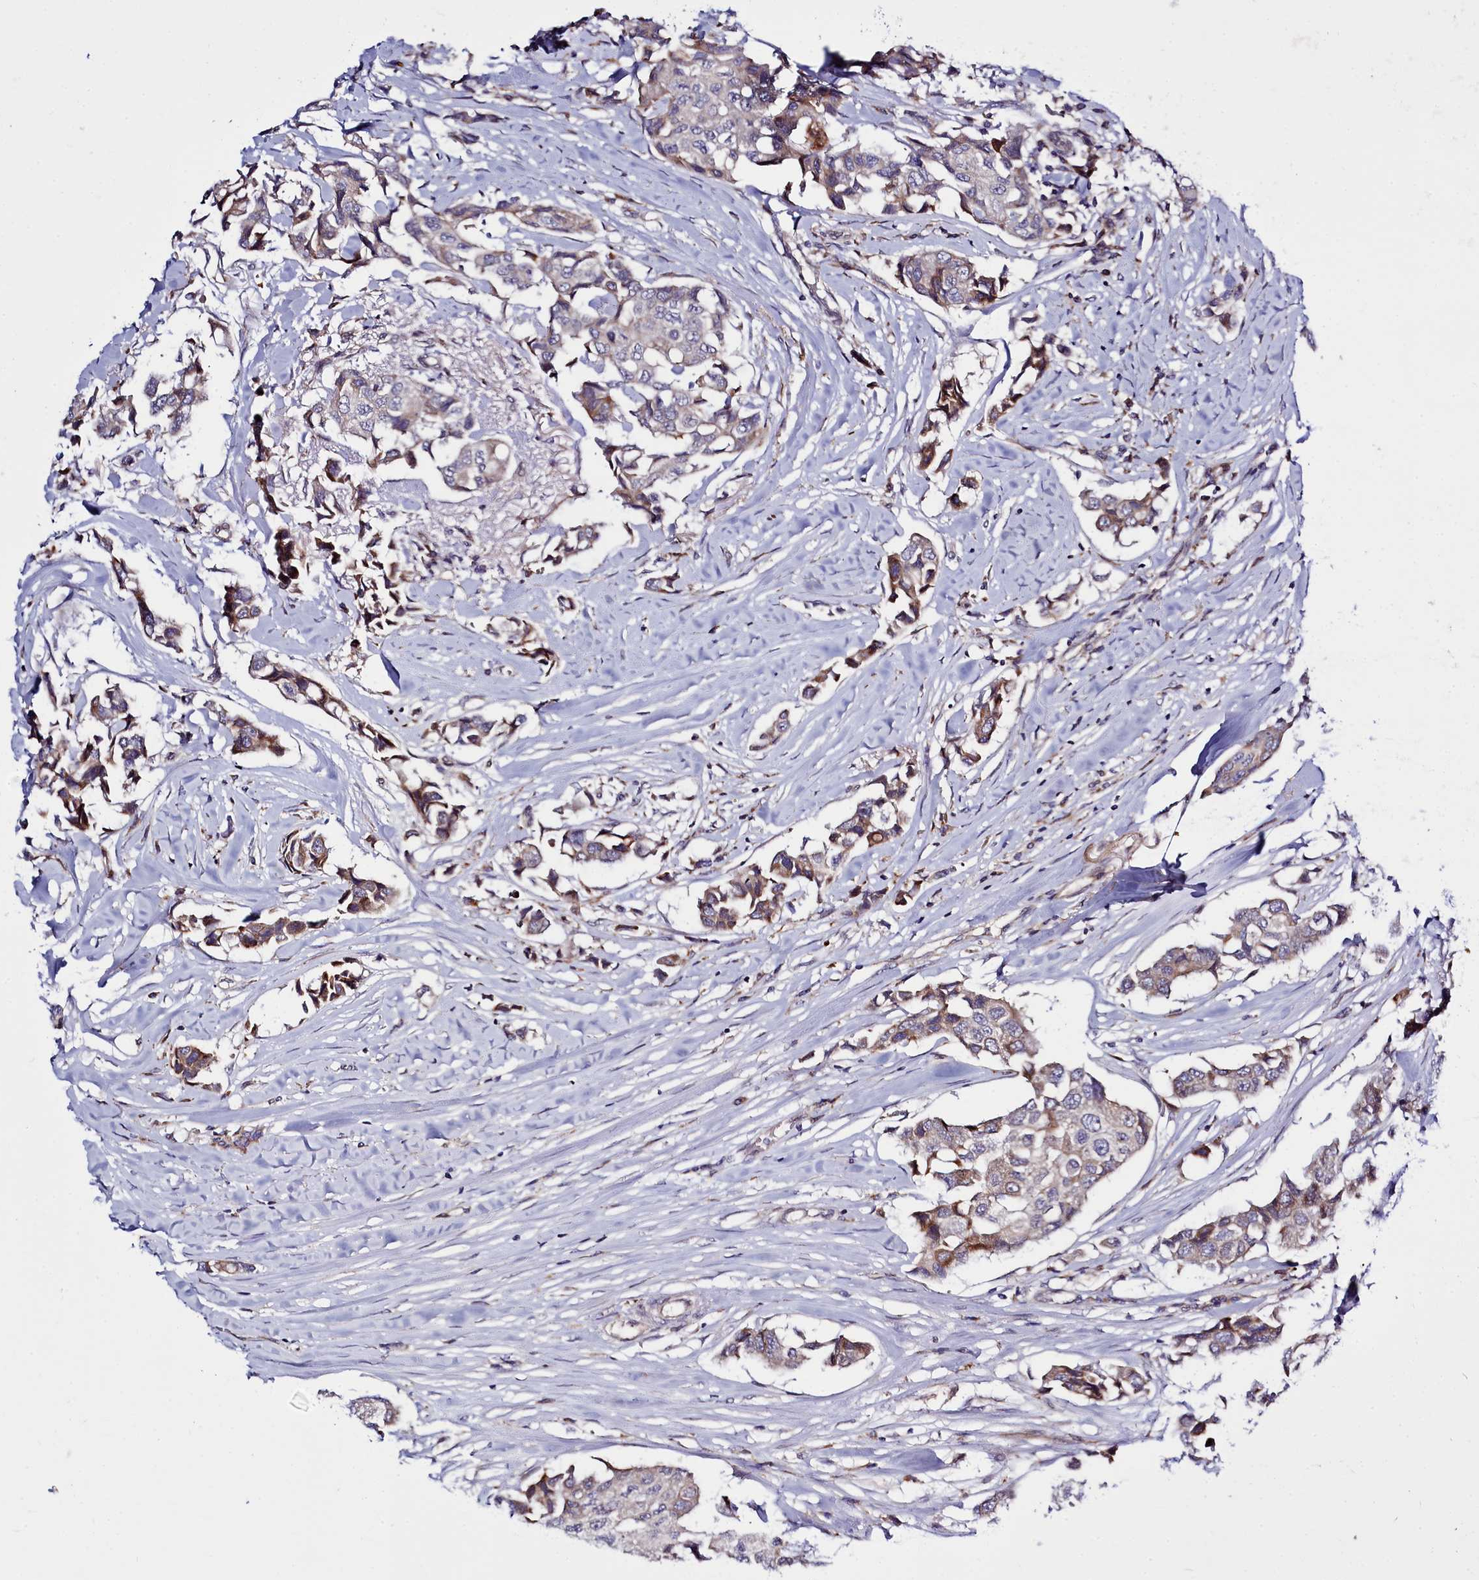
{"staining": {"intensity": "moderate", "quantity": "25%-75%", "location": "cytoplasmic/membranous"}, "tissue": "breast cancer", "cell_type": "Tumor cells", "image_type": "cancer", "snomed": [{"axis": "morphology", "description": "Duct carcinoma"}, {"axis": "topography", "description": "Breast"}], "caption": "About 25%-75% of tumor cells in human intraductal carcinoma (breast) reveal moderate cytoplasmic/membranous protein staining as visualized by brown immunohistochemical staining.", "gene": "RAPGEF4", "patient": {"sex": "female", "age": 80}}